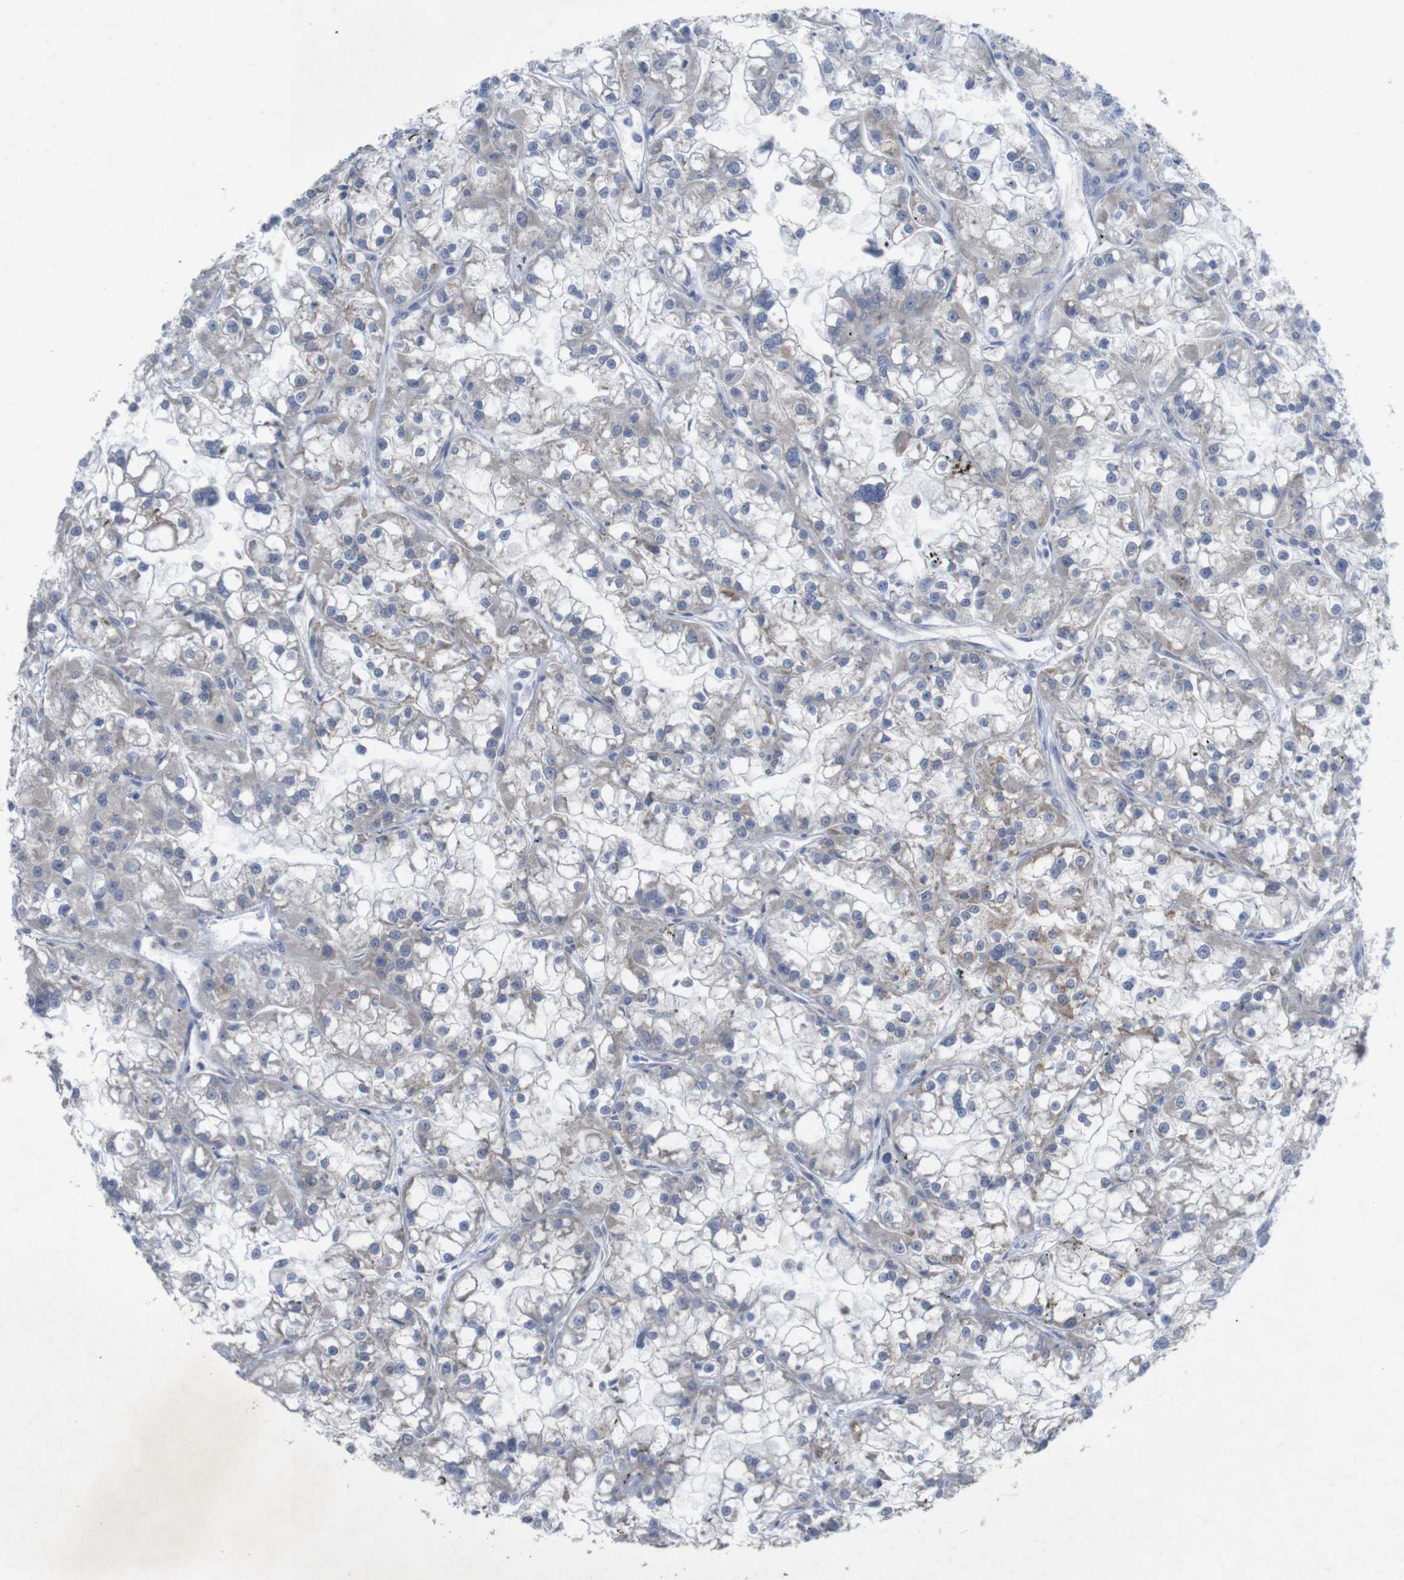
{"staining": {"intensity": "weak", "quantity": "<25%", "location": "cytoplasmic/membranous"}, "tissue": "renal cancer", "cell_type": "Tumor cells", "image_type": "cancer", "snomed": [{"axis": "morphology", "description": "Adenocarcinoma, NOS"}, {"axis": "topography", "description": "Kidney"}], "caption": "Immunohistochemical staining of adenocarcinoma (renal) exhibits no significant staining in tumor cells.", "gene": "BCAR3", "patient": {"sex": "female", "age": 52}}